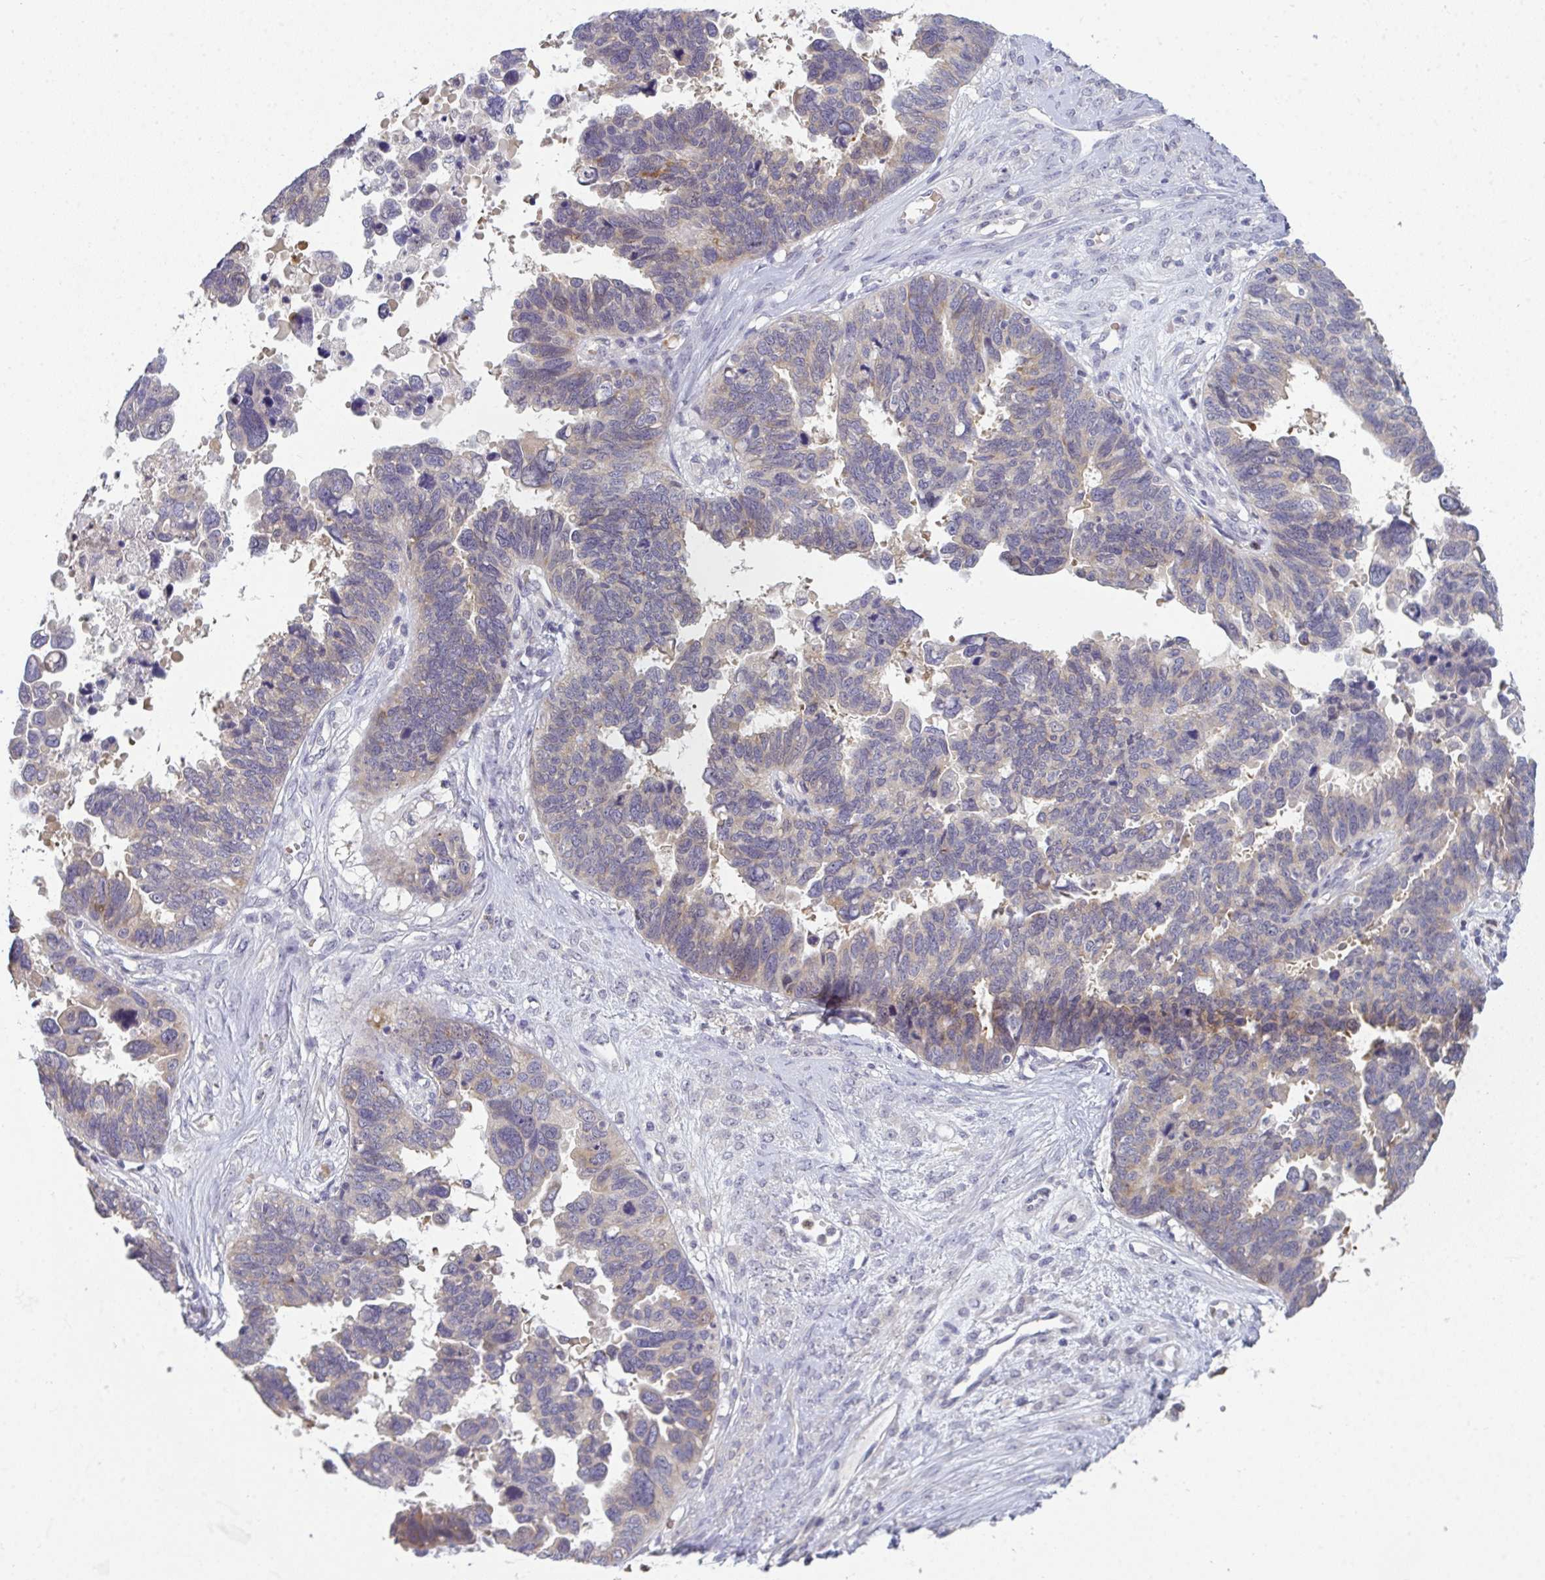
{"staining": {"intensity": "moderate", "quantity": "25%-75%", "location": "cytoplasmic/membranous"}, "tissue": "ovarian cancer", "cell_type": "Tumor cells", "image_type": "cancer", "snomed": [{"axis": "morphology", "description": "Cystadenocarcinoma, serous, NOS"}, {"axis": "topography", "description": "Ovary"}], "caption": "Ovarian serous cystadenocarcinoma stained with a brown dye reveals moderate cytoplasmic/membranous positive expression in about 25%-75% of tumor cells.", "gene": "RIOK1", "patient": {"sex": "female", "age": 60}}